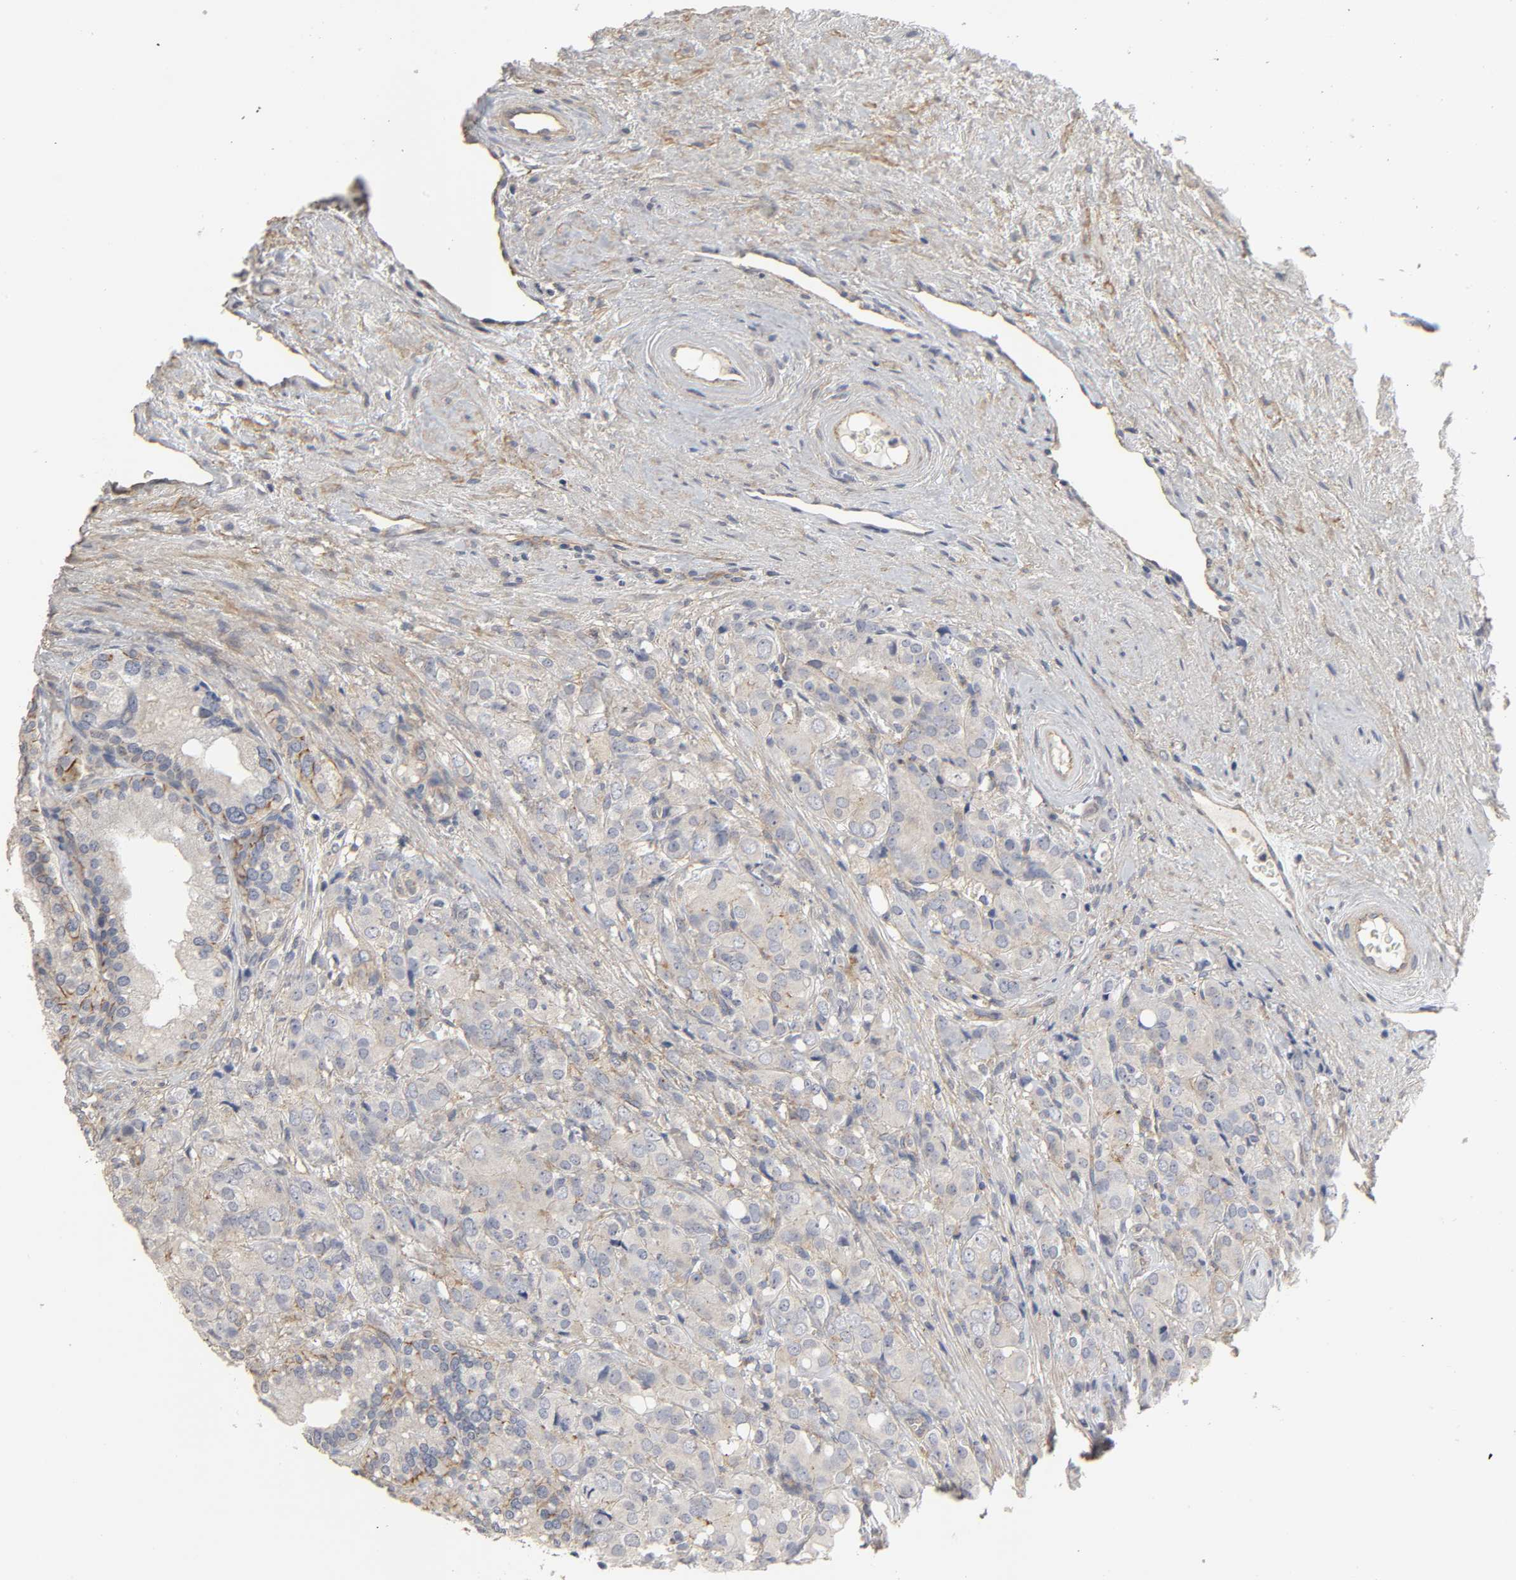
{"staining": {"intensity": "weak", "quantity": "25%-75%", "location": "cytoplasmic/membranous"}, "tissue": "prostate cancer", "cell_type": "Tumor cells", "image_type": "cancer", "snomed": [{"axis": "morphology", "description": "Adenocarcinoma, High grade"}, {"axis": "topography", "description": "Prostate"}], "caption": "IHC histopathology image of adenocarcinoma (high-grade) (prostate) stained for a protein (brown), which reveals low levels of weak cytoplasmic/membranous staining in about 25%-75% of tumor cells.", "gene": "SH3GLB1", "patient": {"sex": "male", "age": 68}}